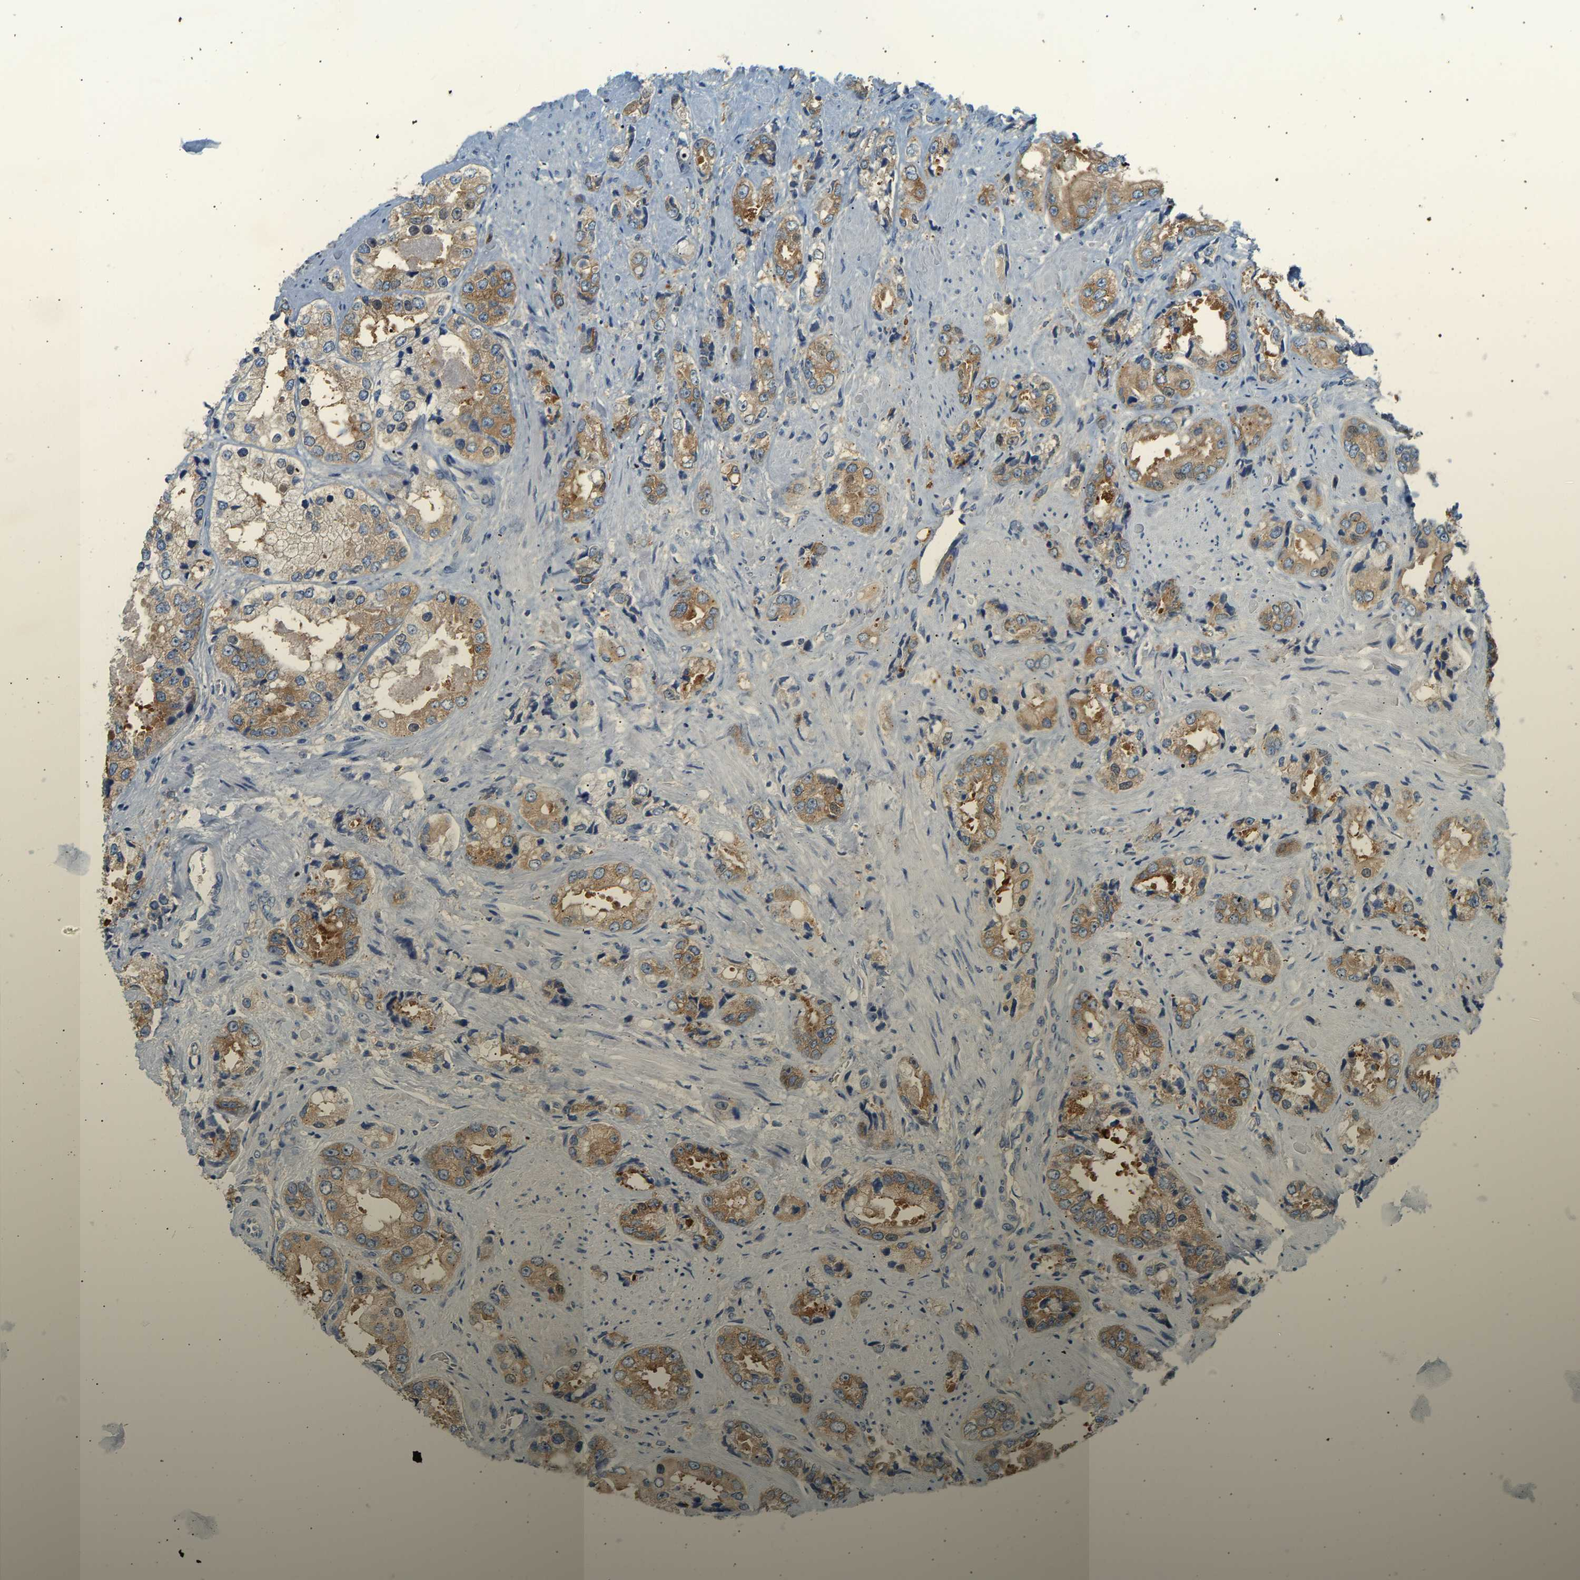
{"staining": {"intensity": "moderate", "quantity": ">75%", "location": "cytoplasmic/membranous"}, "tissue": "prostate cancer", "cell_type": "Tumor cells", "image_type": "cancer", "snomed": [{"axis": "morphology", "description": "Adenocarcinoma, High grade"}, {"axis": "topography", "description": "Prostate"}], "caption": "Protein staining of prostate adenocarcinoma (high-grade) tissue shows moderate cytoplasmic/membranous staining in about >75% of tumor cells.", "gene": "TRIM50", "patient": {"sex": "male", "age": 61}}